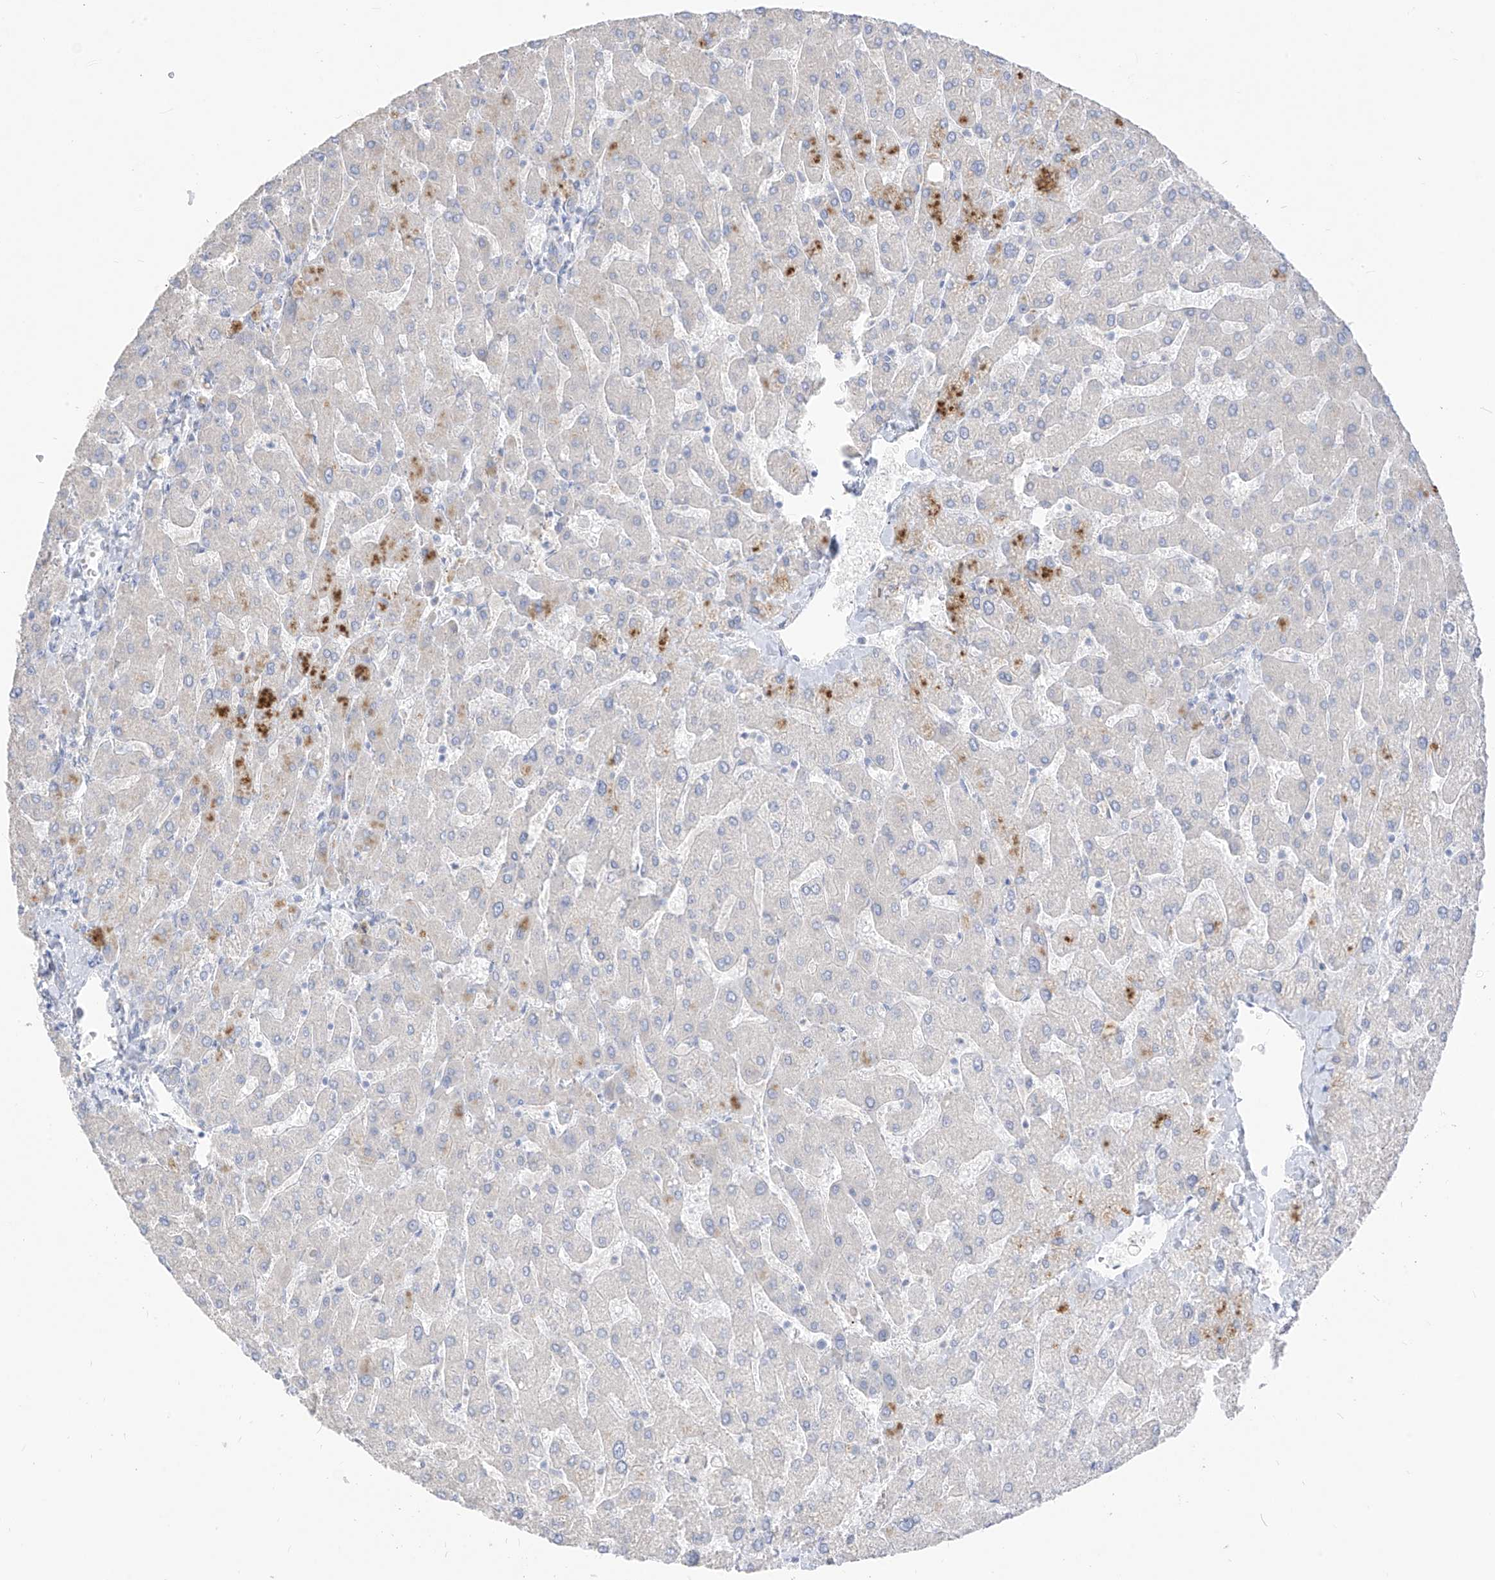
{"staining": {"intensity": "negative", "quantity": "none", "location": "none"}, "tissue": "liver", "cell_type": "Cholangiocytes", "image_type": "normal", "snomed": [{"axis": "morphology", "description": "Normal tissue, NOS"}, {"axis": "topography", "description": "Liver"}], "caption": "An IHC photomicrograph of normal liver is shown. There is no staining in cholangiocytes of liver.", "gene": "ARHGEF40", "patient": {"sex": "male", "age": 55}}